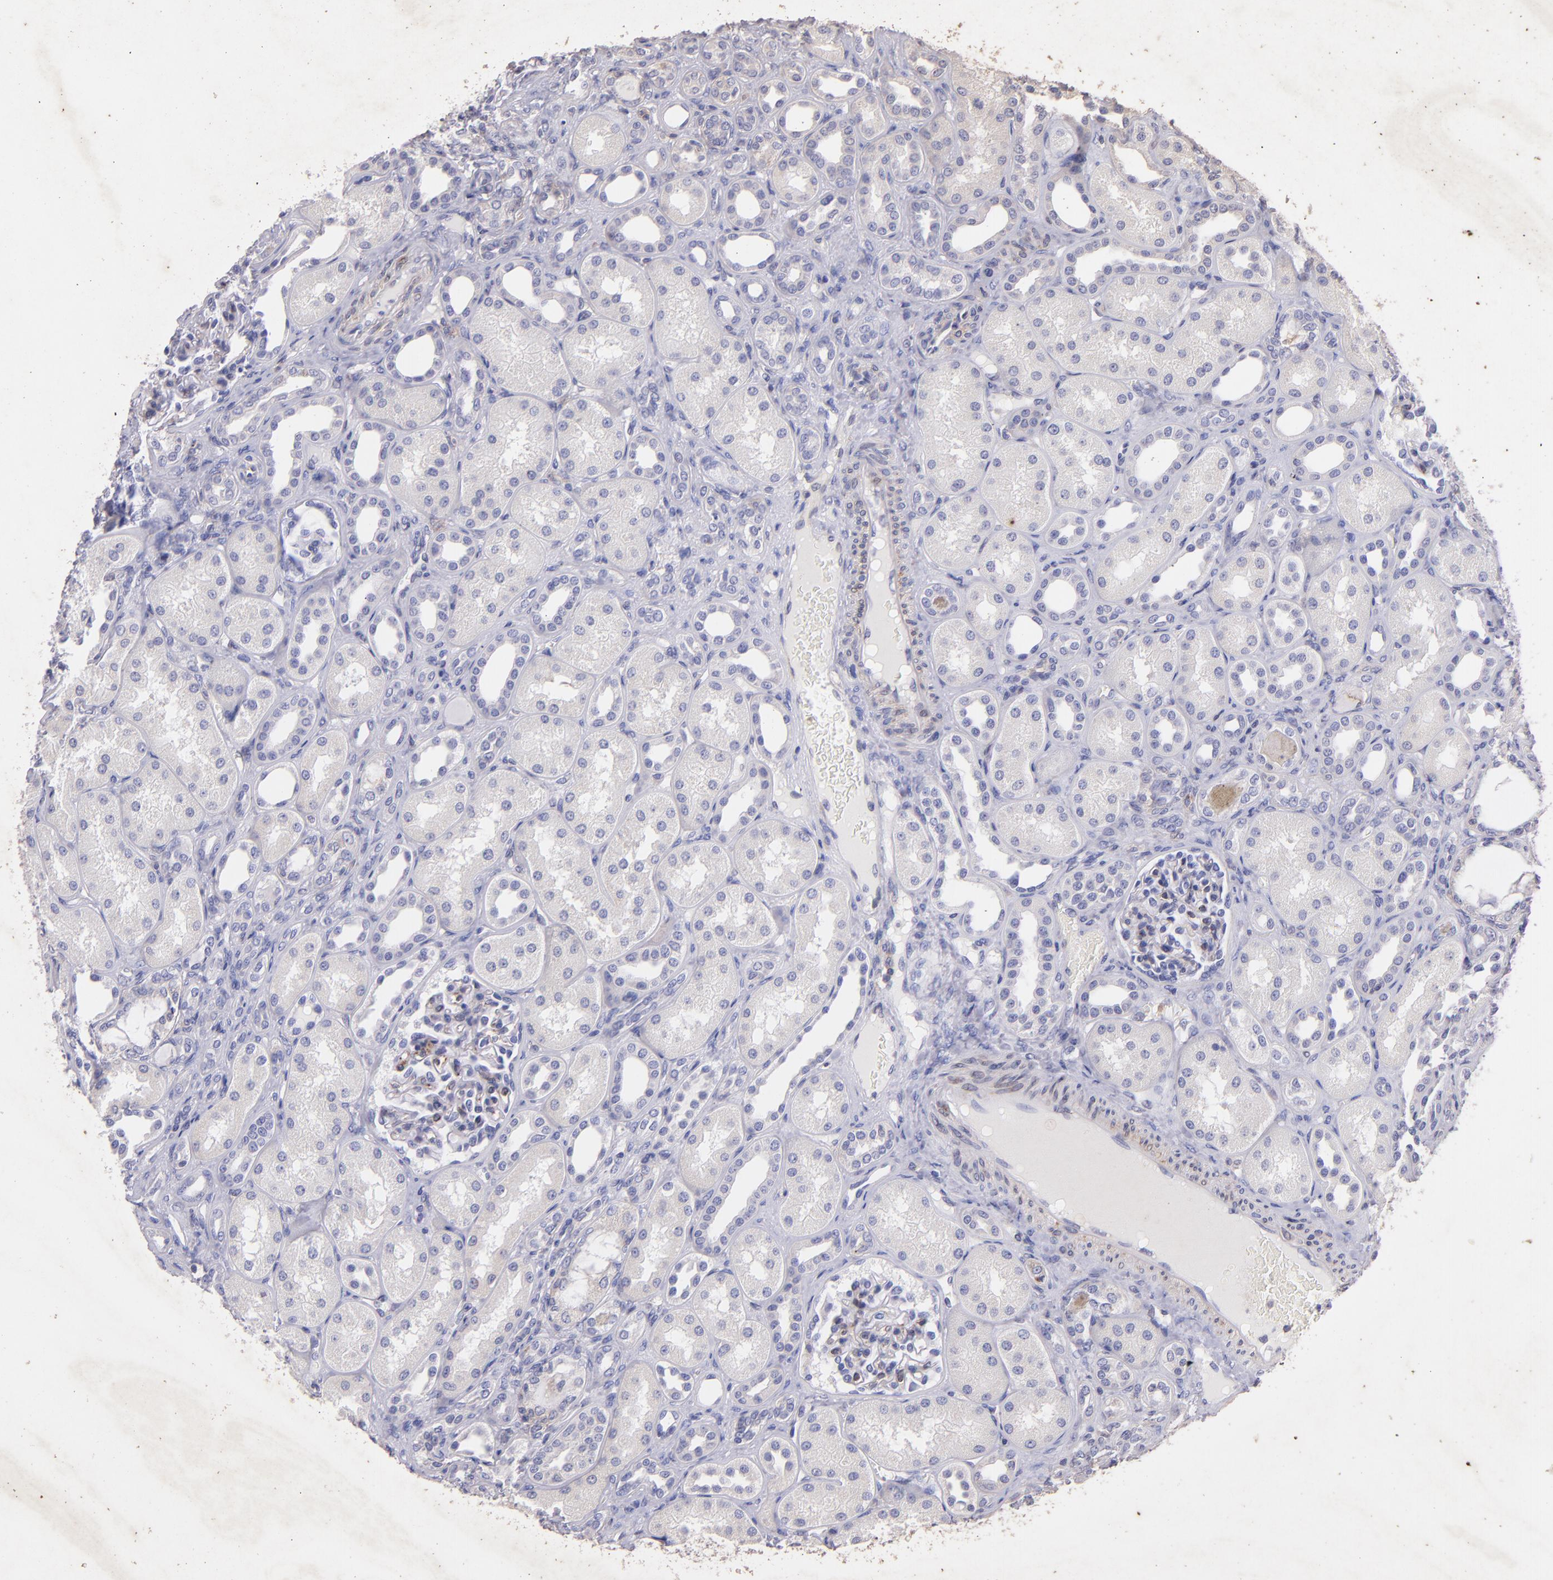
{"staining": {"intensity": "weak", "quantity": ">75%", "location": "cytoplasmic/membranous"}, "tissue": "kidney", "cell_type": "Cells in glomeruli", "image_type": "normal", "snomed": [{"axis": "morphology", "description": "Normal tissue, NOS"}, {"axis": "topography", "description": "Kidney"}], "caption": "Immunohistochemical staining of unremarkable kidney shows >75% levels of weak cytoplasmic/membranous protein staining in approximately >75% of cells in glomeruli.", "gene": "RET", "patient": {"sex": "male", "age": 7}}